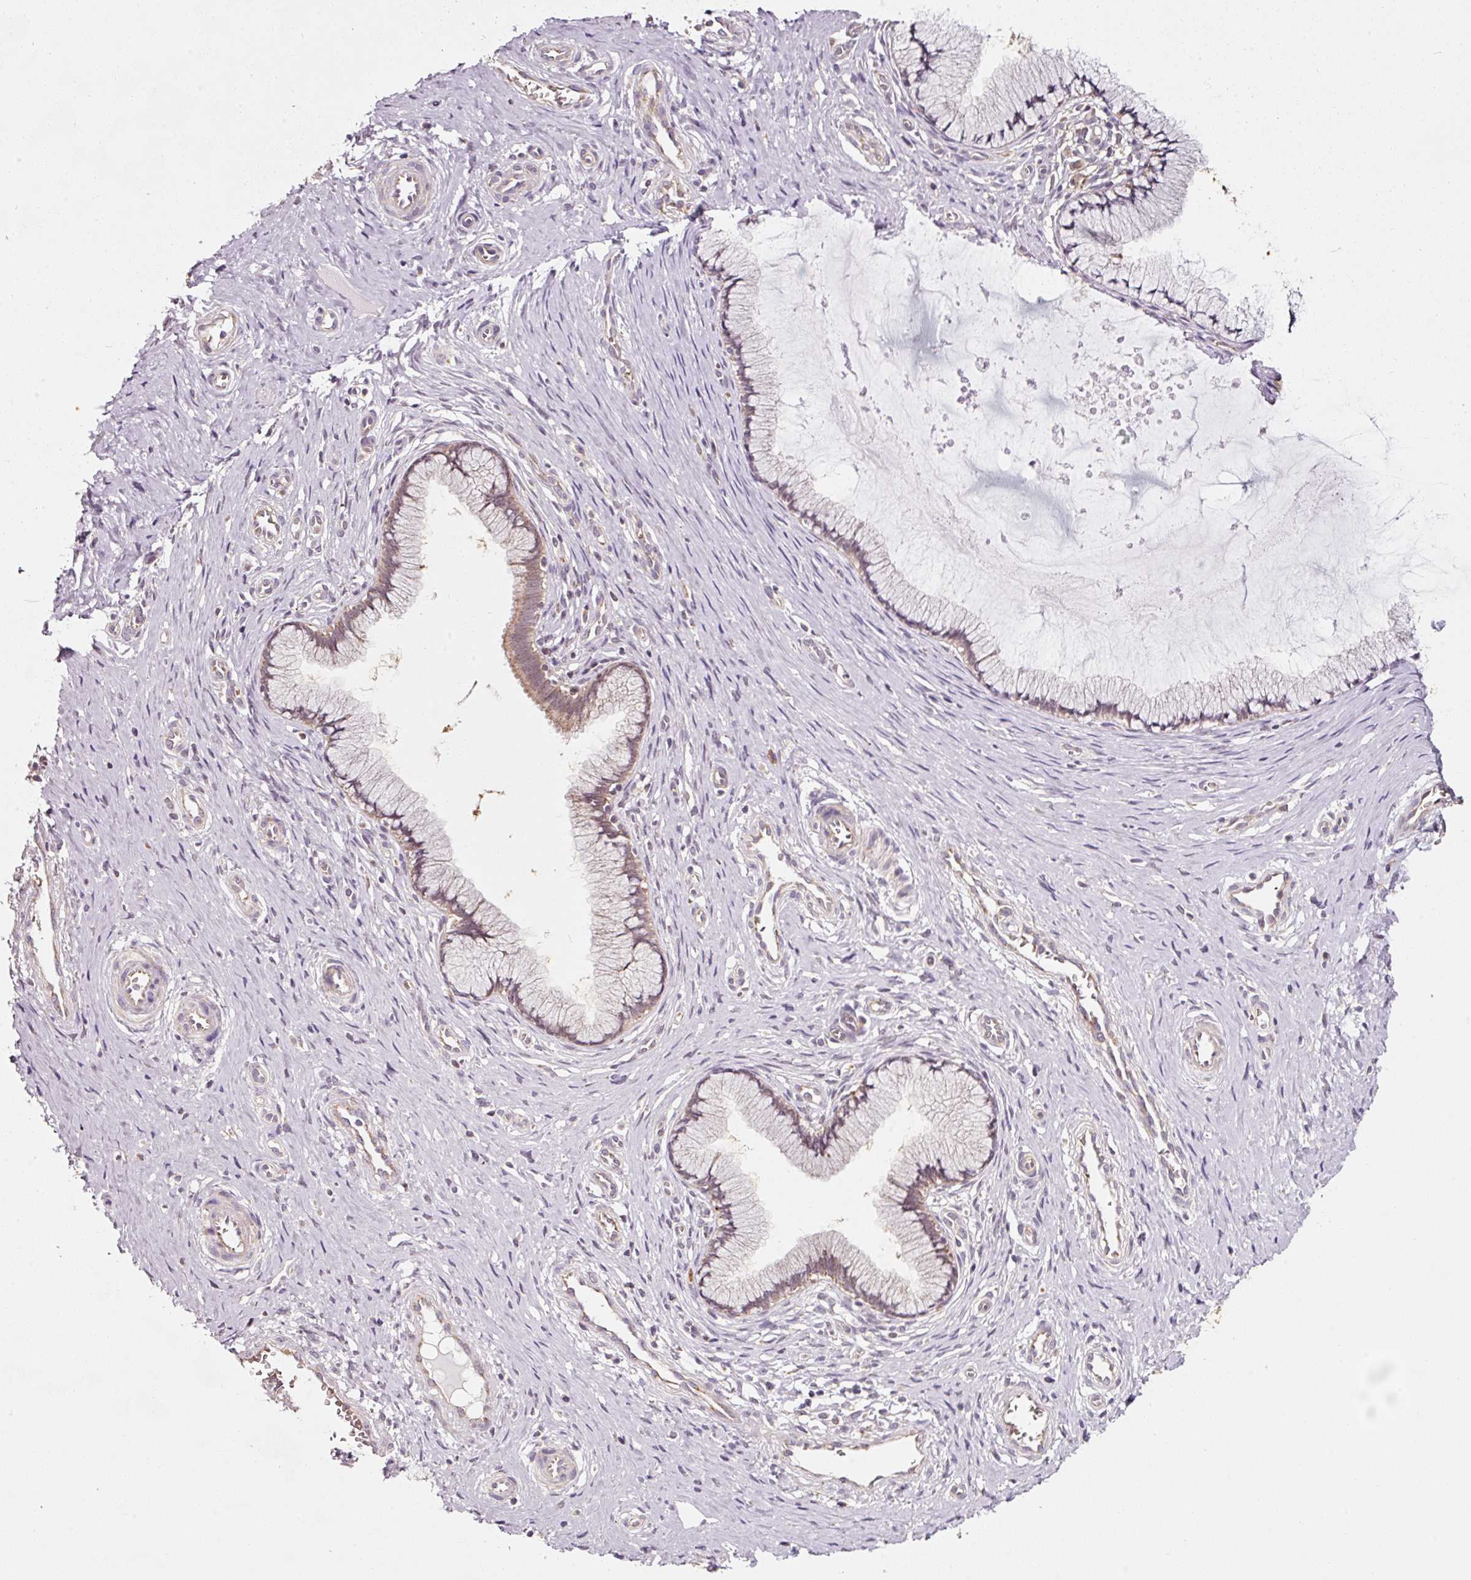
{"staining": {"intensity": "weak", "quantity": "25%-75%", "location": "cytoplasmic/membranous,nuclear"}, "tissue": "cervix", "cell_type": "Glandular cells", "image_type": "normal", "snomed": [{"axis": "morphology", "description": "Normal tissue, NOS"}, {"axis": "topography", "description": "Cervix"}], "caption": "This is a photomicrograph of immunohistochemistry staining of unremarkable cervix, which shows weak staining in the cytoplasmic/membranous,nuclear of glandular cells.", "gene": "ZNF460", "patient": {"sex": "female", "age": 36}}